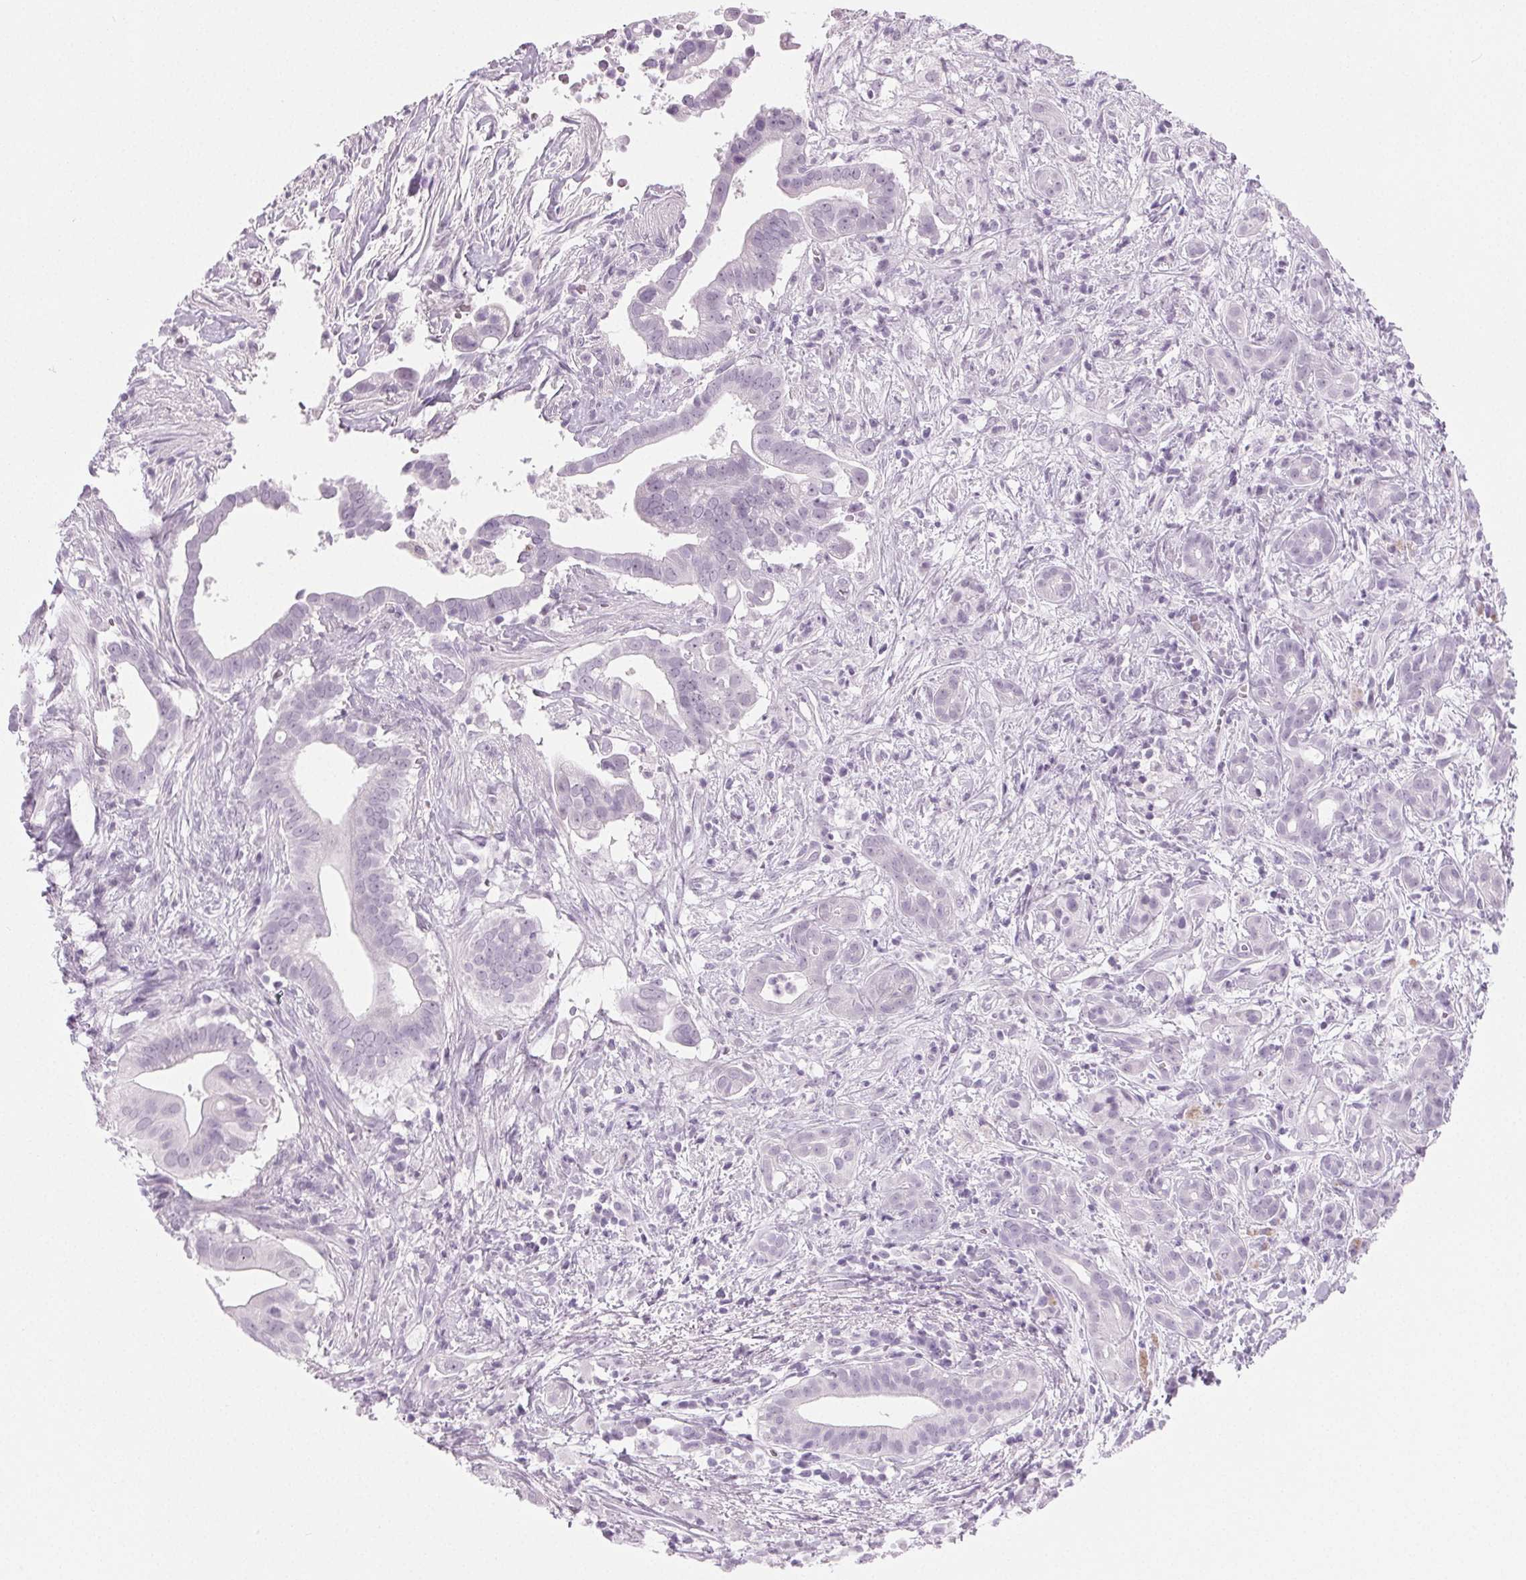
{"staining": {"intensity": "negative", "quantity": "none", "location": "none"}, "tissue": "pancreatic cancer", "cell_type": "Tumor cells", "image_type": "cancer", "snomed": [{"axis": "morphology", "description": "Adenocarcinoma, NOS"}, {"axis": "topography", "description": "Pancreas"}], "caption": "Pancreatic cancer was stained to show a protein in brown. There is no significant expression in tumor cells.", "gene": "IGF2BP1", "patient": {"sex": "male", "age": 61}}